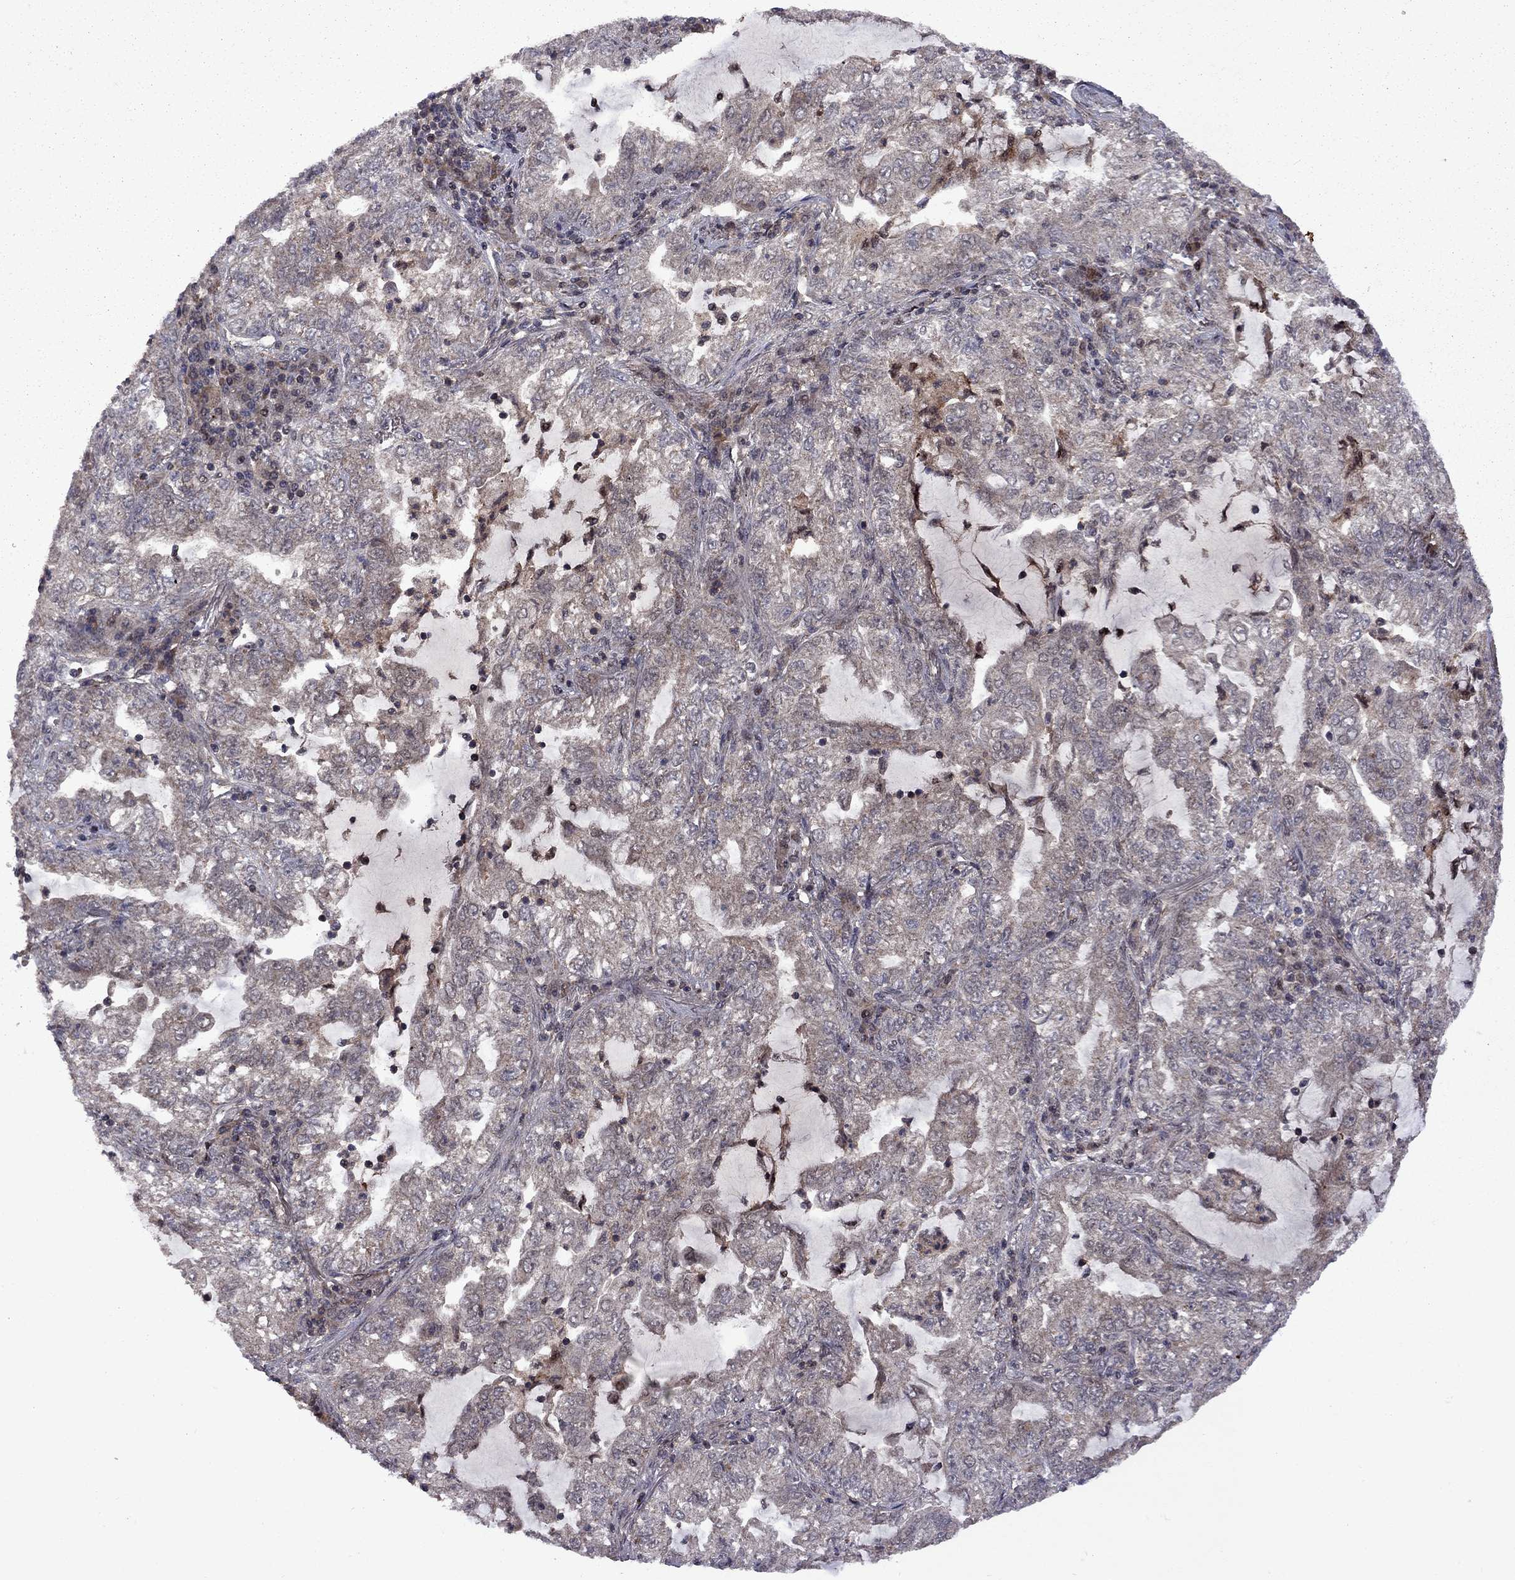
{"staining": {"intensity": "moderate", "quantity": "25%-75%", "location": "cytoplasmic/membranous"}, "tissue": "lung cancer", "cell_type": "Tumor cells", "image_type": "cancer", "snomed": [{"axis": "morphology", "description": "Adenocarcinoma, NOS"}, {"axis": "topography", "description": "Lung"}], "caption": "Tumor cells show medium levels of moderate cytoplasmic/membranous staining in about 25%-75% of cells in adenocarcinoma (lung).", "gene": "IPP", "patient": {"sex": "female", "age": 73}}